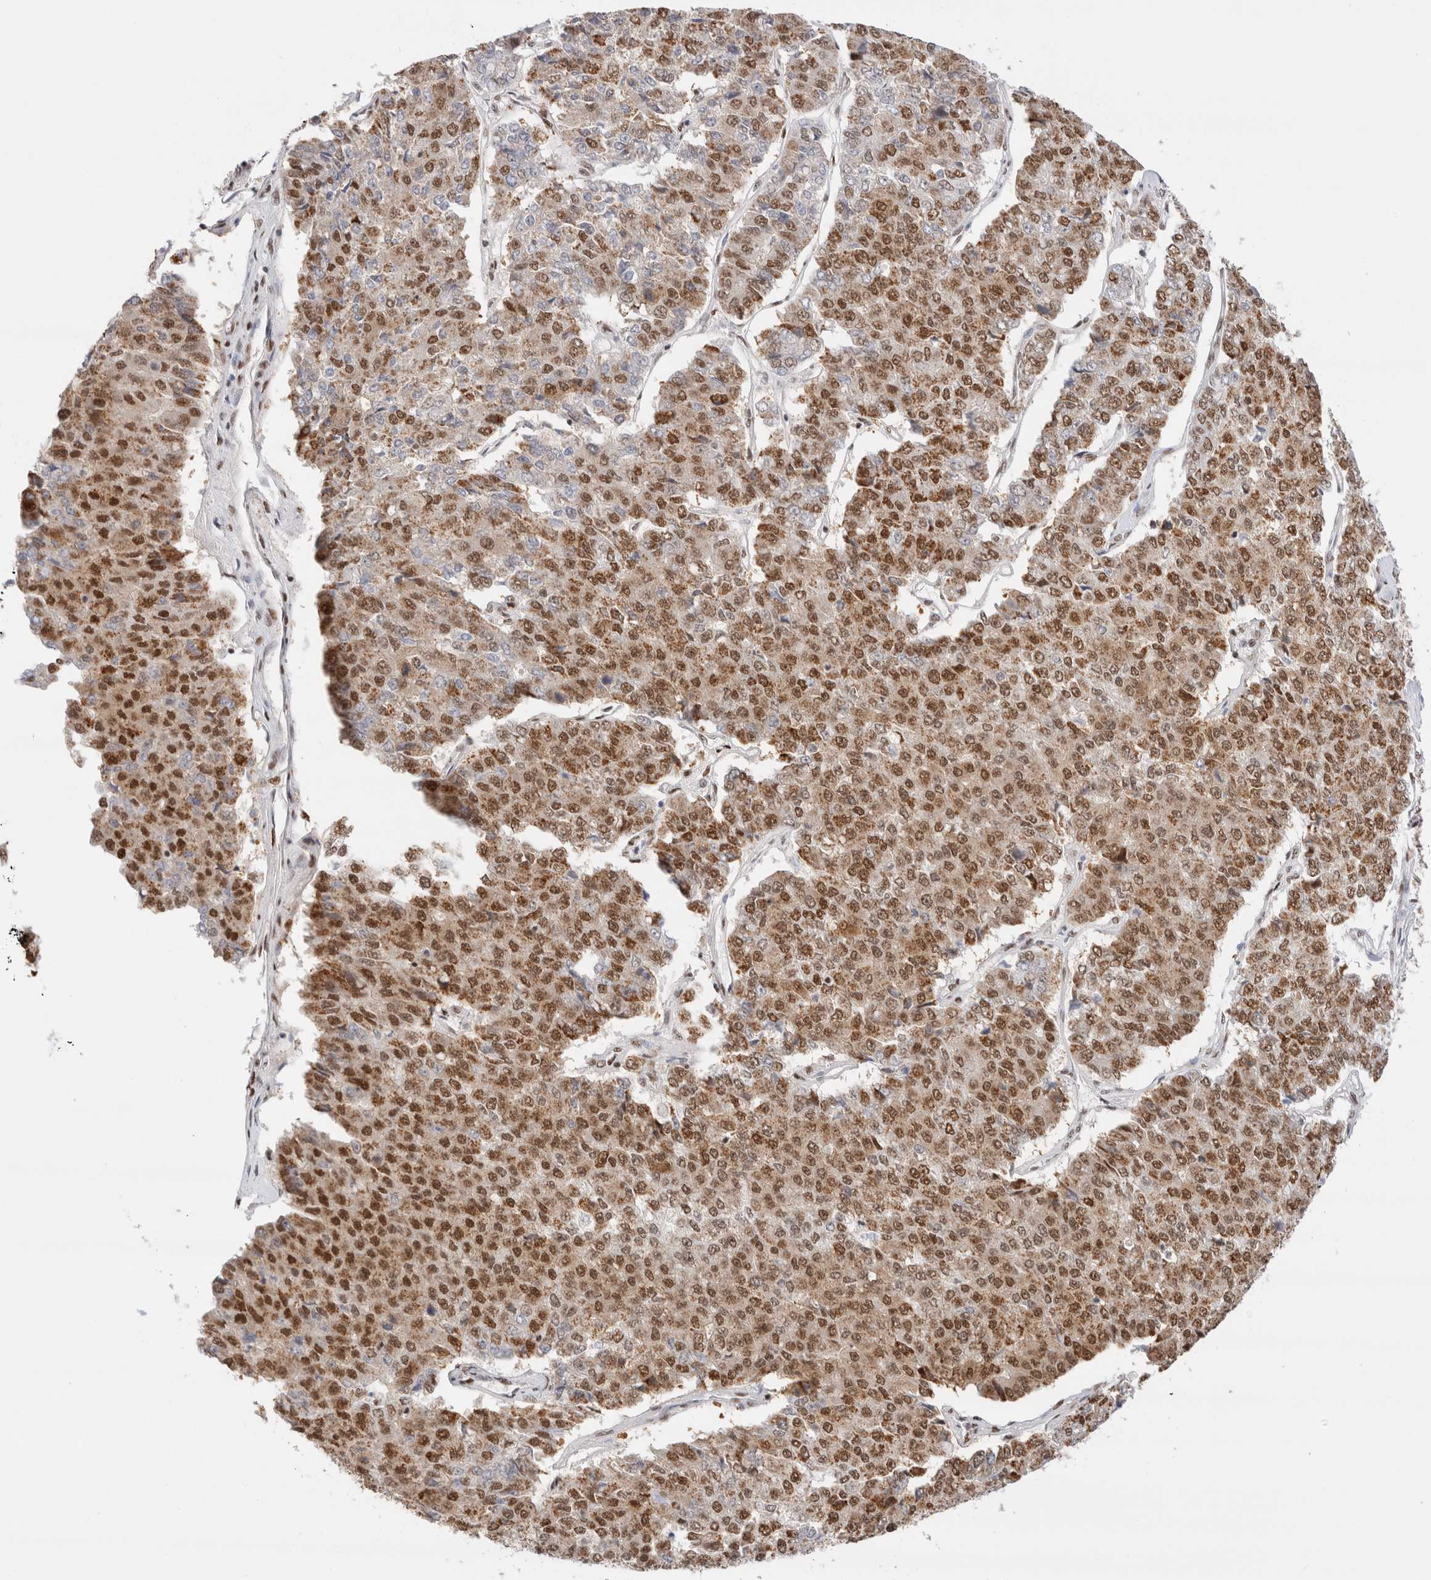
{"staining": {"intensity": "moderate", "quantity": ">75%", "location": "cytoplasmic/membranous,nuclear"}, "tissue": "pancreatic cancer", "cell_type": "Tumor cells", "image_type": "cancer", "snomed": [{"axis": "morphology", "description": "Adenocarcinoma, NOS"}, {"axis": "topography", "description": "Pancreas"}], "caption": "Human pancreatic cancer stained with a brown dye exhibits moderate cytoplasmic/membranous and nuclear positive expression in approximately >75% of tumor cells.", "gene": "ZNF282", "patient": {"sex": "male", "age": 50}}